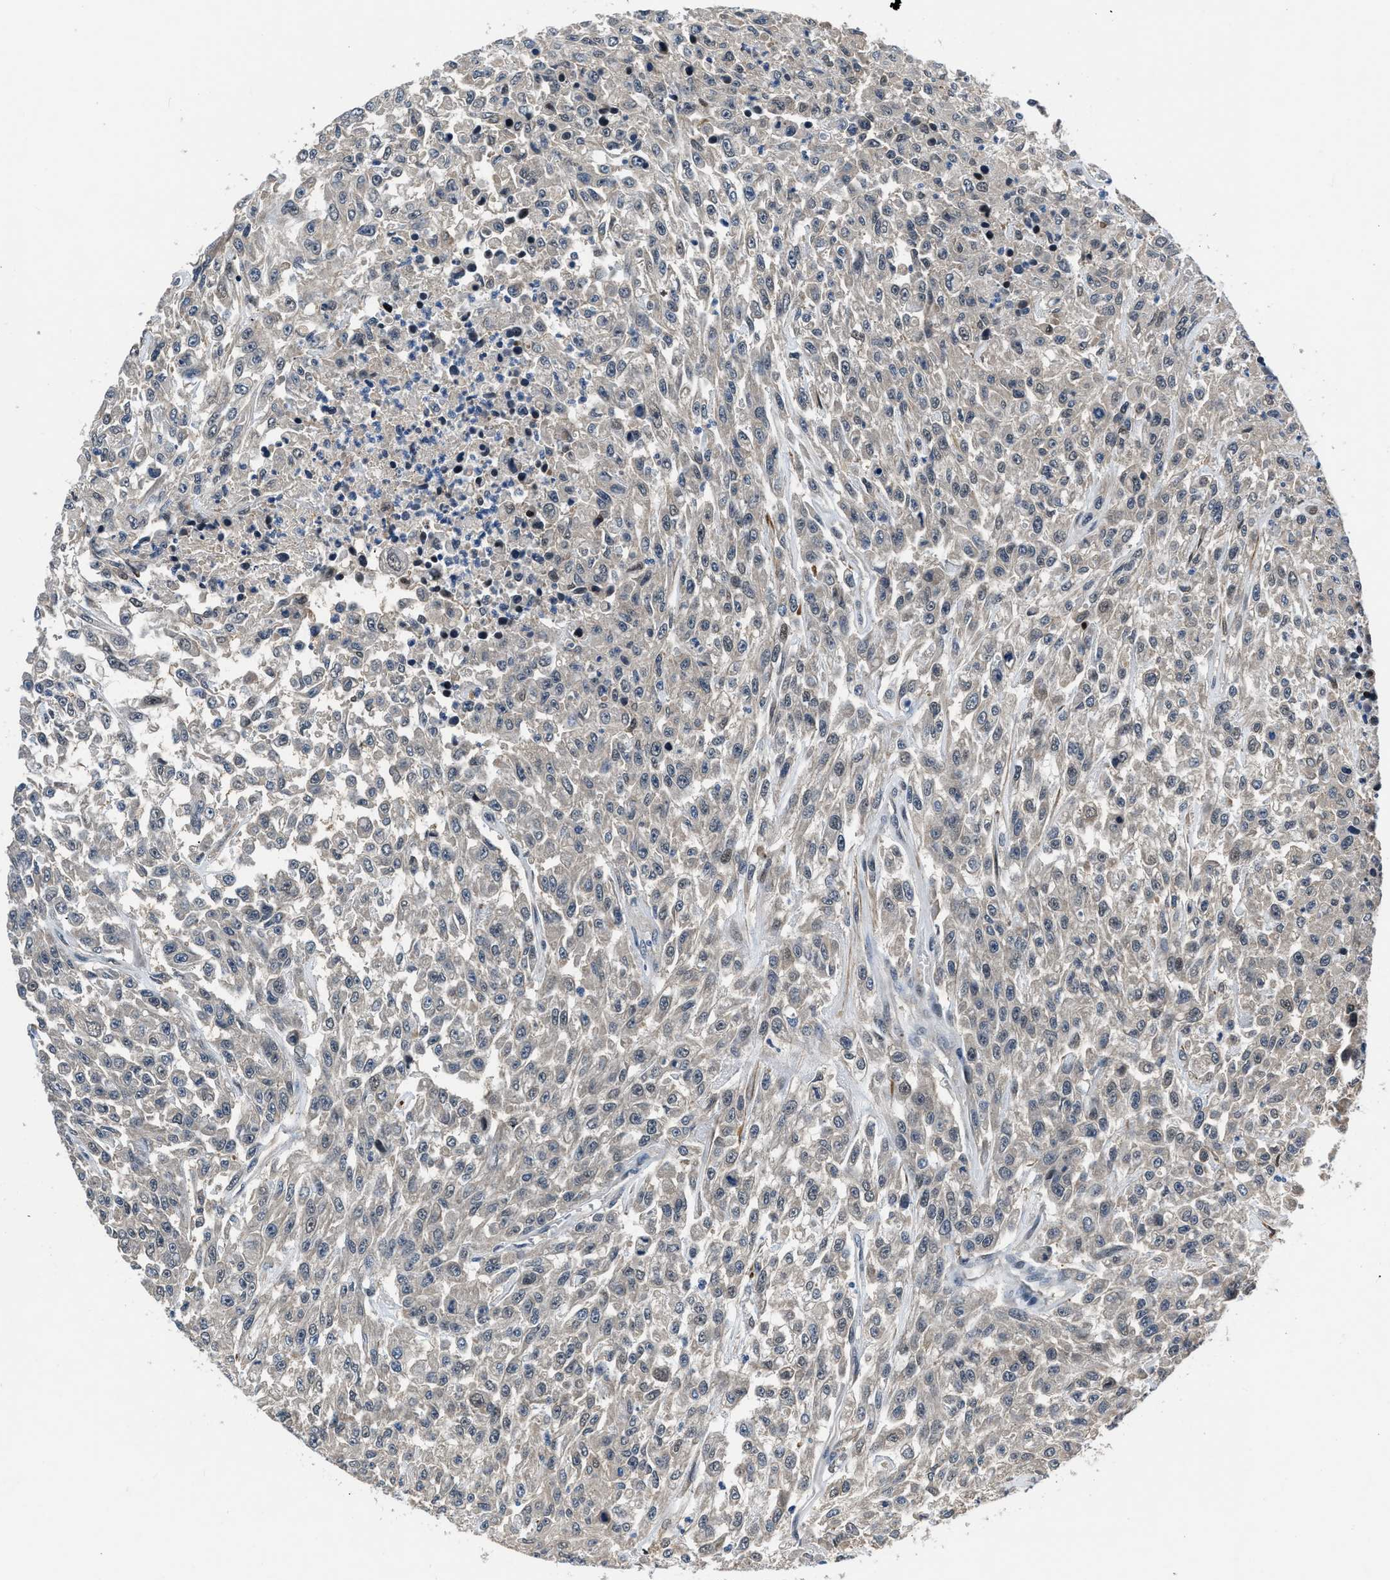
{"staining": {"intensity": "negative", "quantity": "none", "location": "none"}, "tissue": "urothelial cancer", "cell_type": "Tumor cells", "image_type": "cancer", "snomed": [{"axis": "morphology", "description": "Urothelial carcinoma, High grade"}, {"axis": "topography", "description": "Urinary bladder"}], "caption": "DAB (3,3'-diaminobenzidine) immunohistochemical staining of urothelial cancer displays no significant staining in tumor cells.", "gene": "LANCL2", "patient": {"sex": "male", "age": 46}}